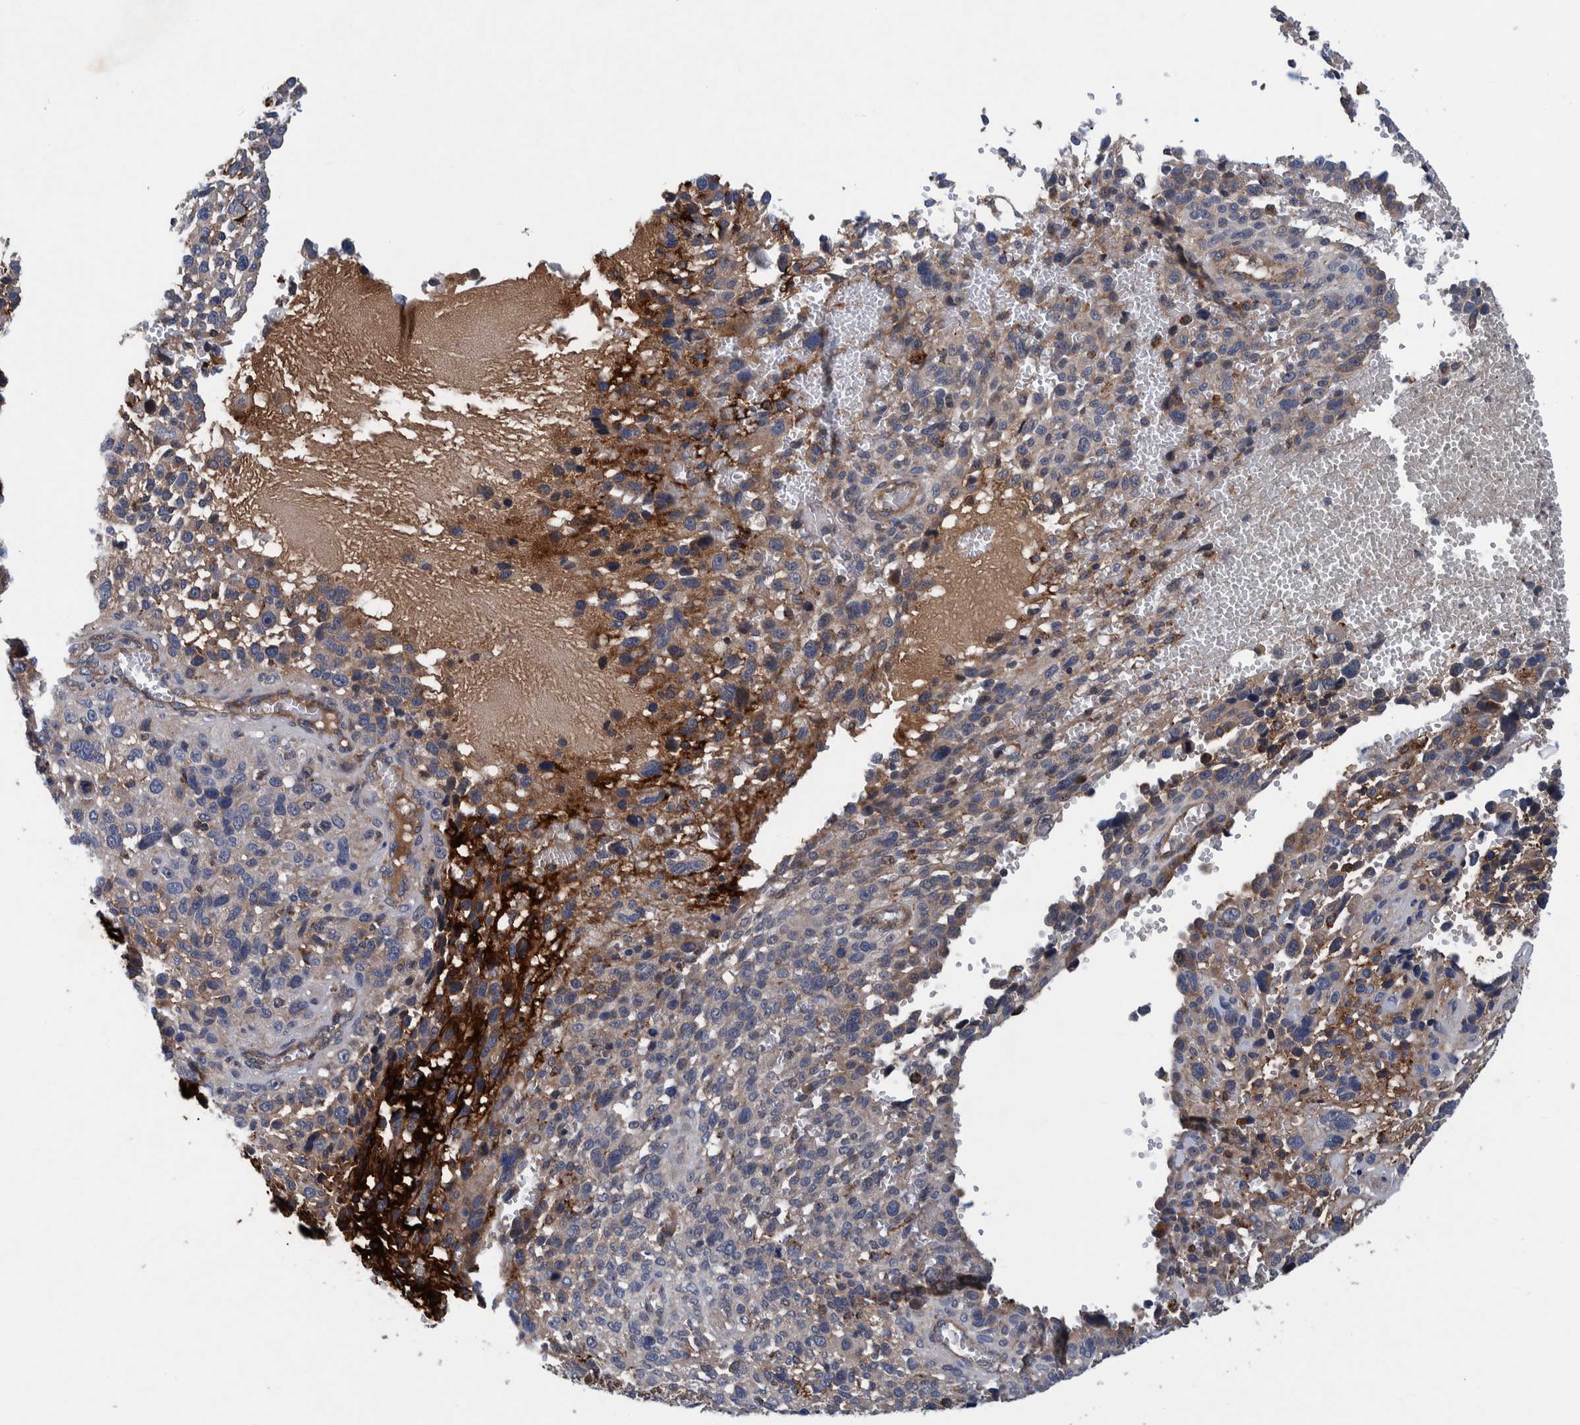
{"staining": {"intensity": "negative", "quantity": "none", "location": "none"}, "tissue": "melanoma", "cell_type": "Tumor cells", "image_type": "cancer", "snomed": [{"axis": "morphology", "description": "Malignant melanoma, NOS"}, {"axis": "topography", "description": "Skin"}], "caption": "This is an IHC micrograph of human malignant melanoma. There is no expression in tumor cells.", "gene": "ITIH3", "patient": {"sex": "female", "age": 55}}